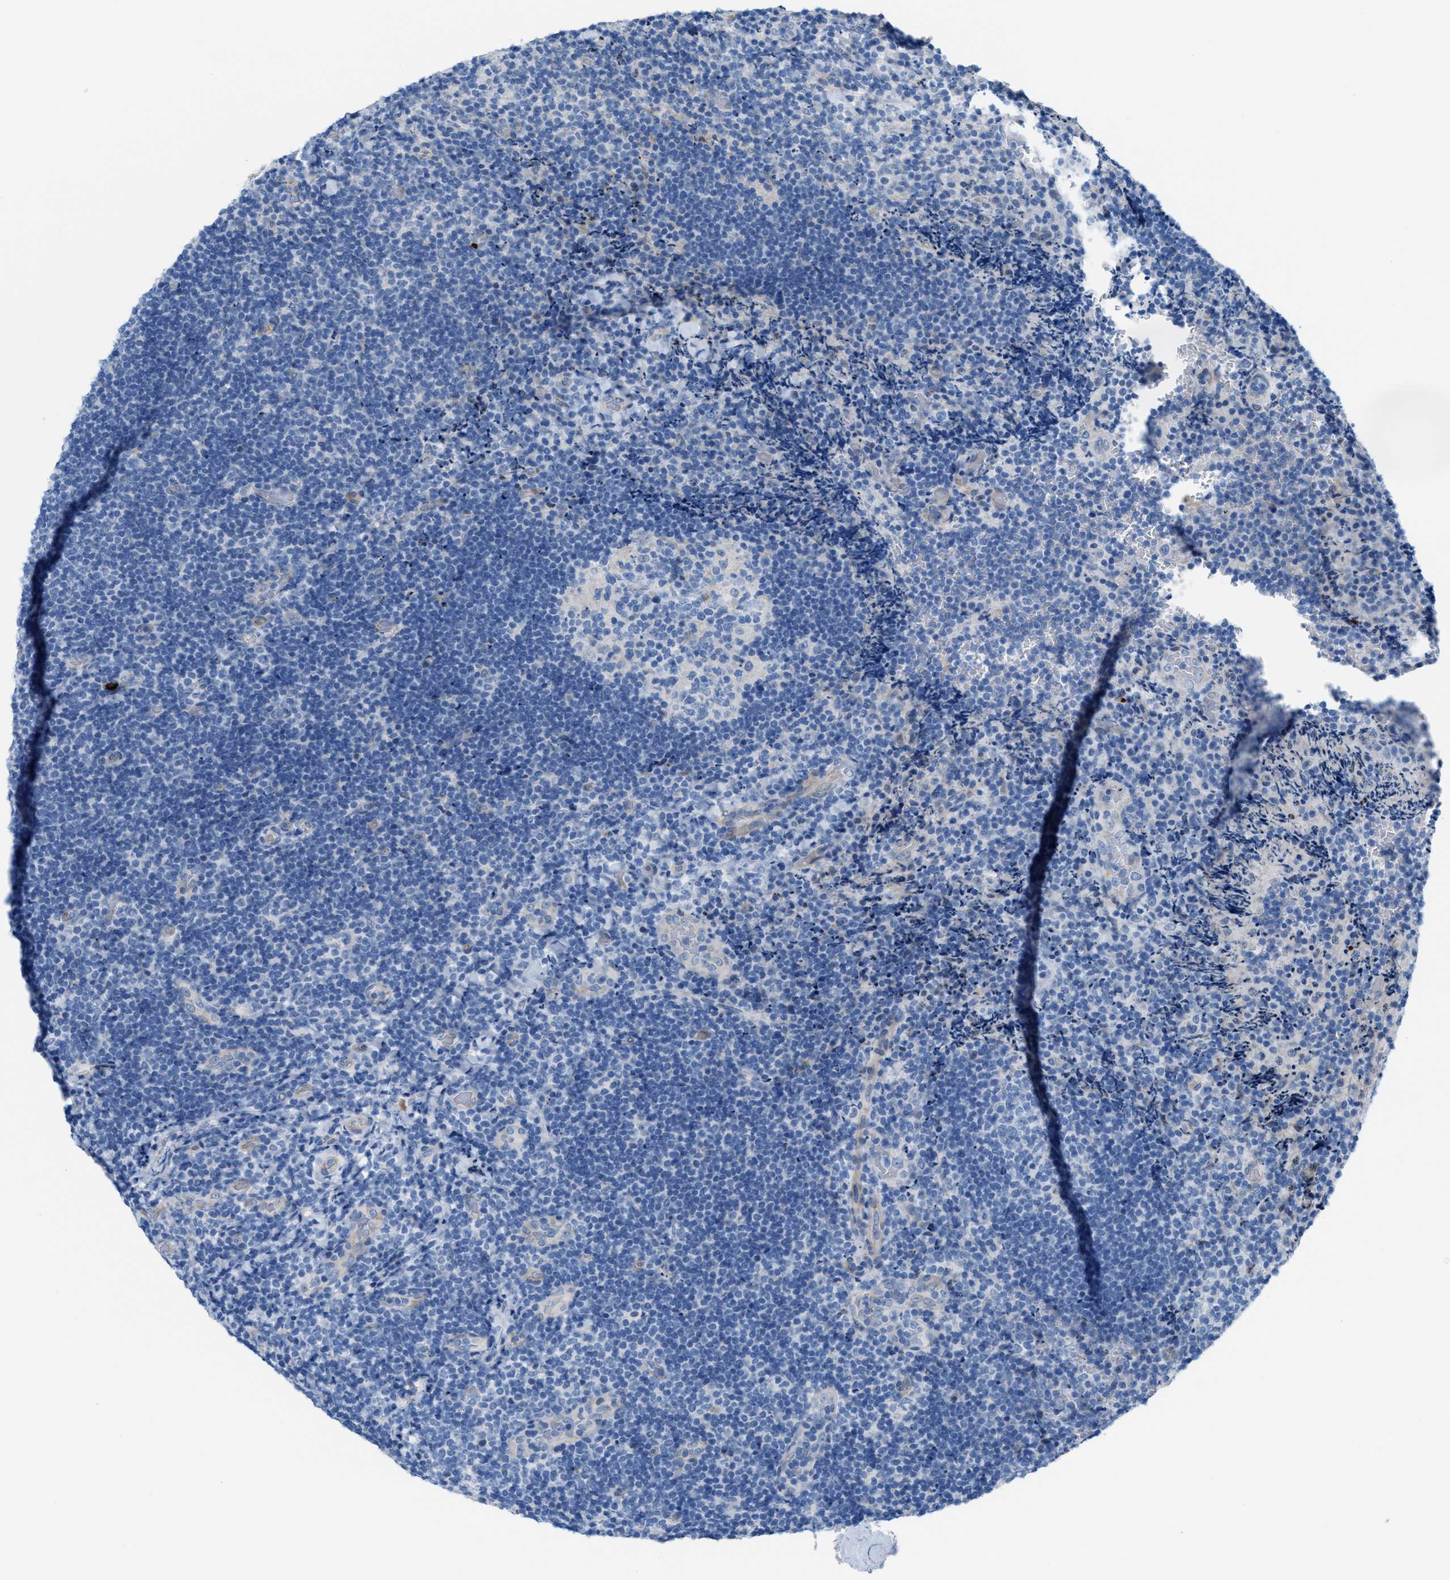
{"staining": {"intensity": "negative", "quantity": "none", "location": "none"}, "tissue": "lymphoma", "cell_type": "Tumor cells", "image_type": "cancer", "snomed": [{"axis": "morphology", "description": "Malignant lymphoma, non-Hodgkin's type, High grade"}, {"axis": "topography", "description": "Tonsil"}], "caption": "This photomicrograph is of lymphoma stained with immunohistochemistry (IHC) to label a protein in brown with the nuclei are counter-stained blue. There is no positivity in tumor cells.", "gene": "MPP3", "patient": {"sex": "female", "age": 36}}